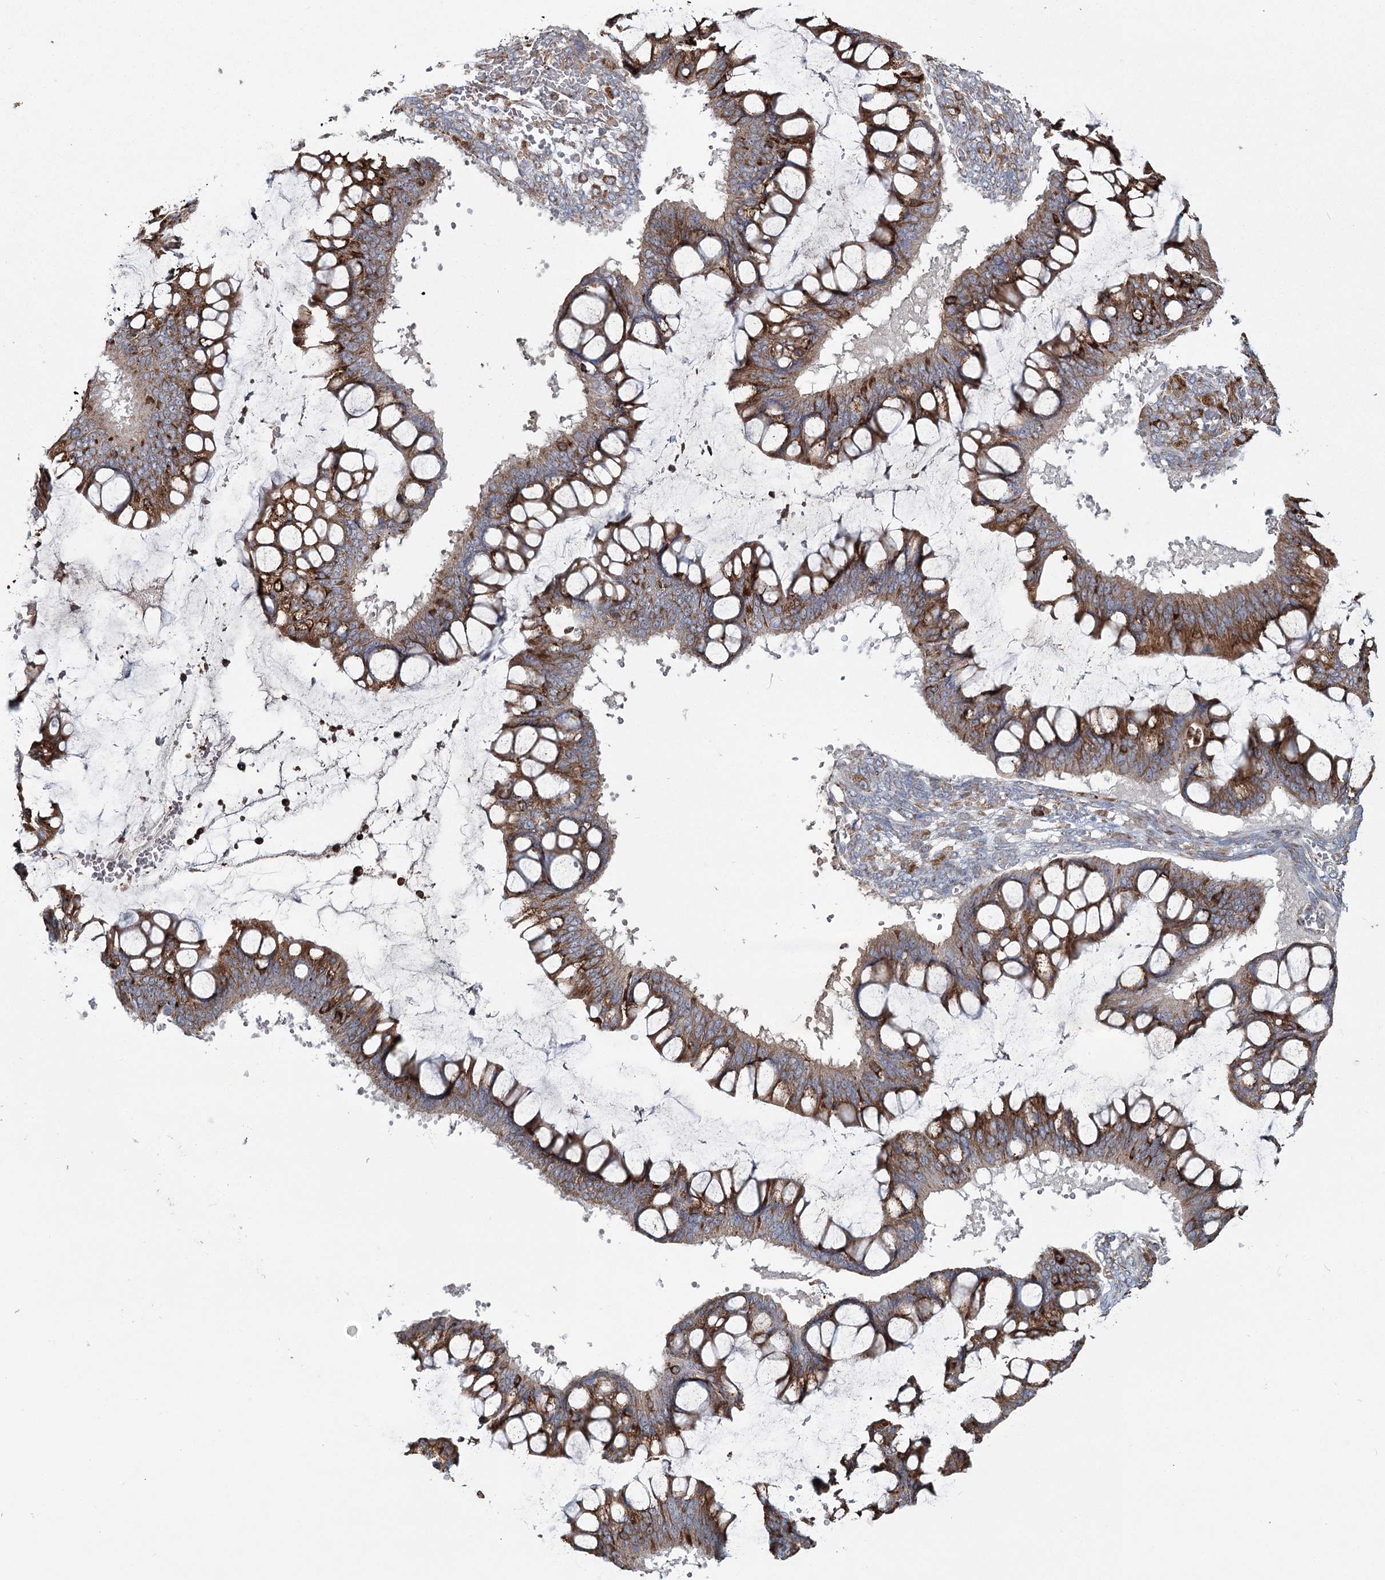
{"staining": {"intensity": "moderate", "quantity": ">75%", "location": "cytoplasmic/membranous"}, "tissue": "ovarian cancer", "cell_type": "Tumor cells", "image_type": "cancer", "snomed": [{"axis": "morphology", "description": "Cystadenocarcinoma, mucinous, NOS"}, {"axis": "topography", "description": "Ovary"}], "caption": "A brown stain shows moderate cytoplasmic/membranous expression of a protein in ovarian cancer (mucinous cystadenocarcinoma) tumor cells. The protein of interest is shown in brown color, while the nuclei are stained blue.", "gene": "ZCCHC9", "patient": {"sex": "female", "age": 73}}